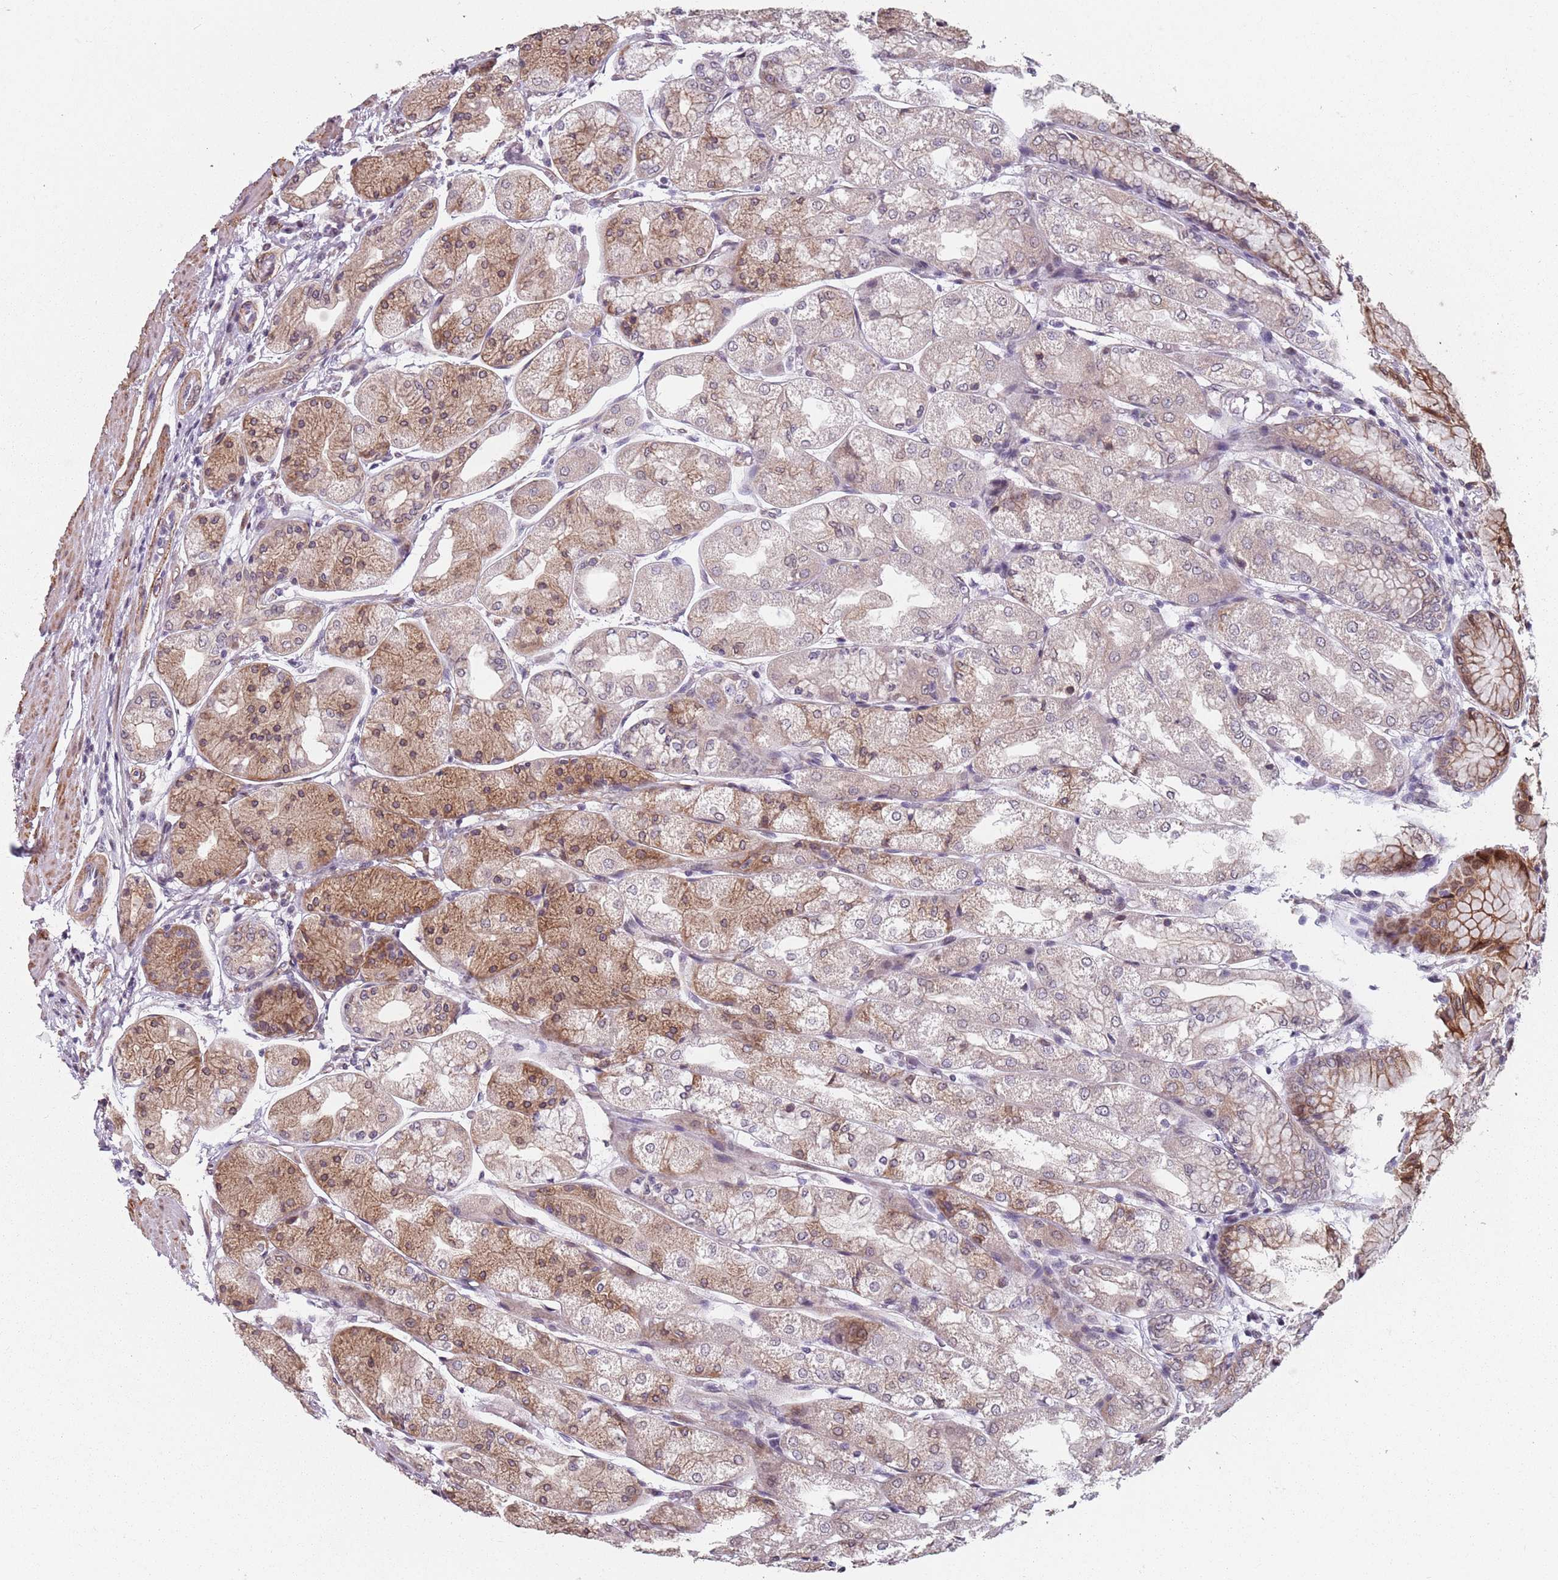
{"staining": {"intensity": "moderate", "quantity": "25%-75%", "location": "cytoplasmic/membranous"}, "tissue": "stomach", "cell_type": "Glandular cells", "image_type": "normal", "snomed": [{"axis": "morphology", "description": "Normal tissue, NOS"}, {"axis": "topography", "description": "Stomach, upper"}], "caption": "This histopathology image displays immunohistochemistry (IHC) staining of normal stomach, with medium moderate cytoplasmic/membranous expression in approximately 25%-75% of glandular cells.", "gene": "TMC4", "patient": {"sex": "male", "age": 72}}